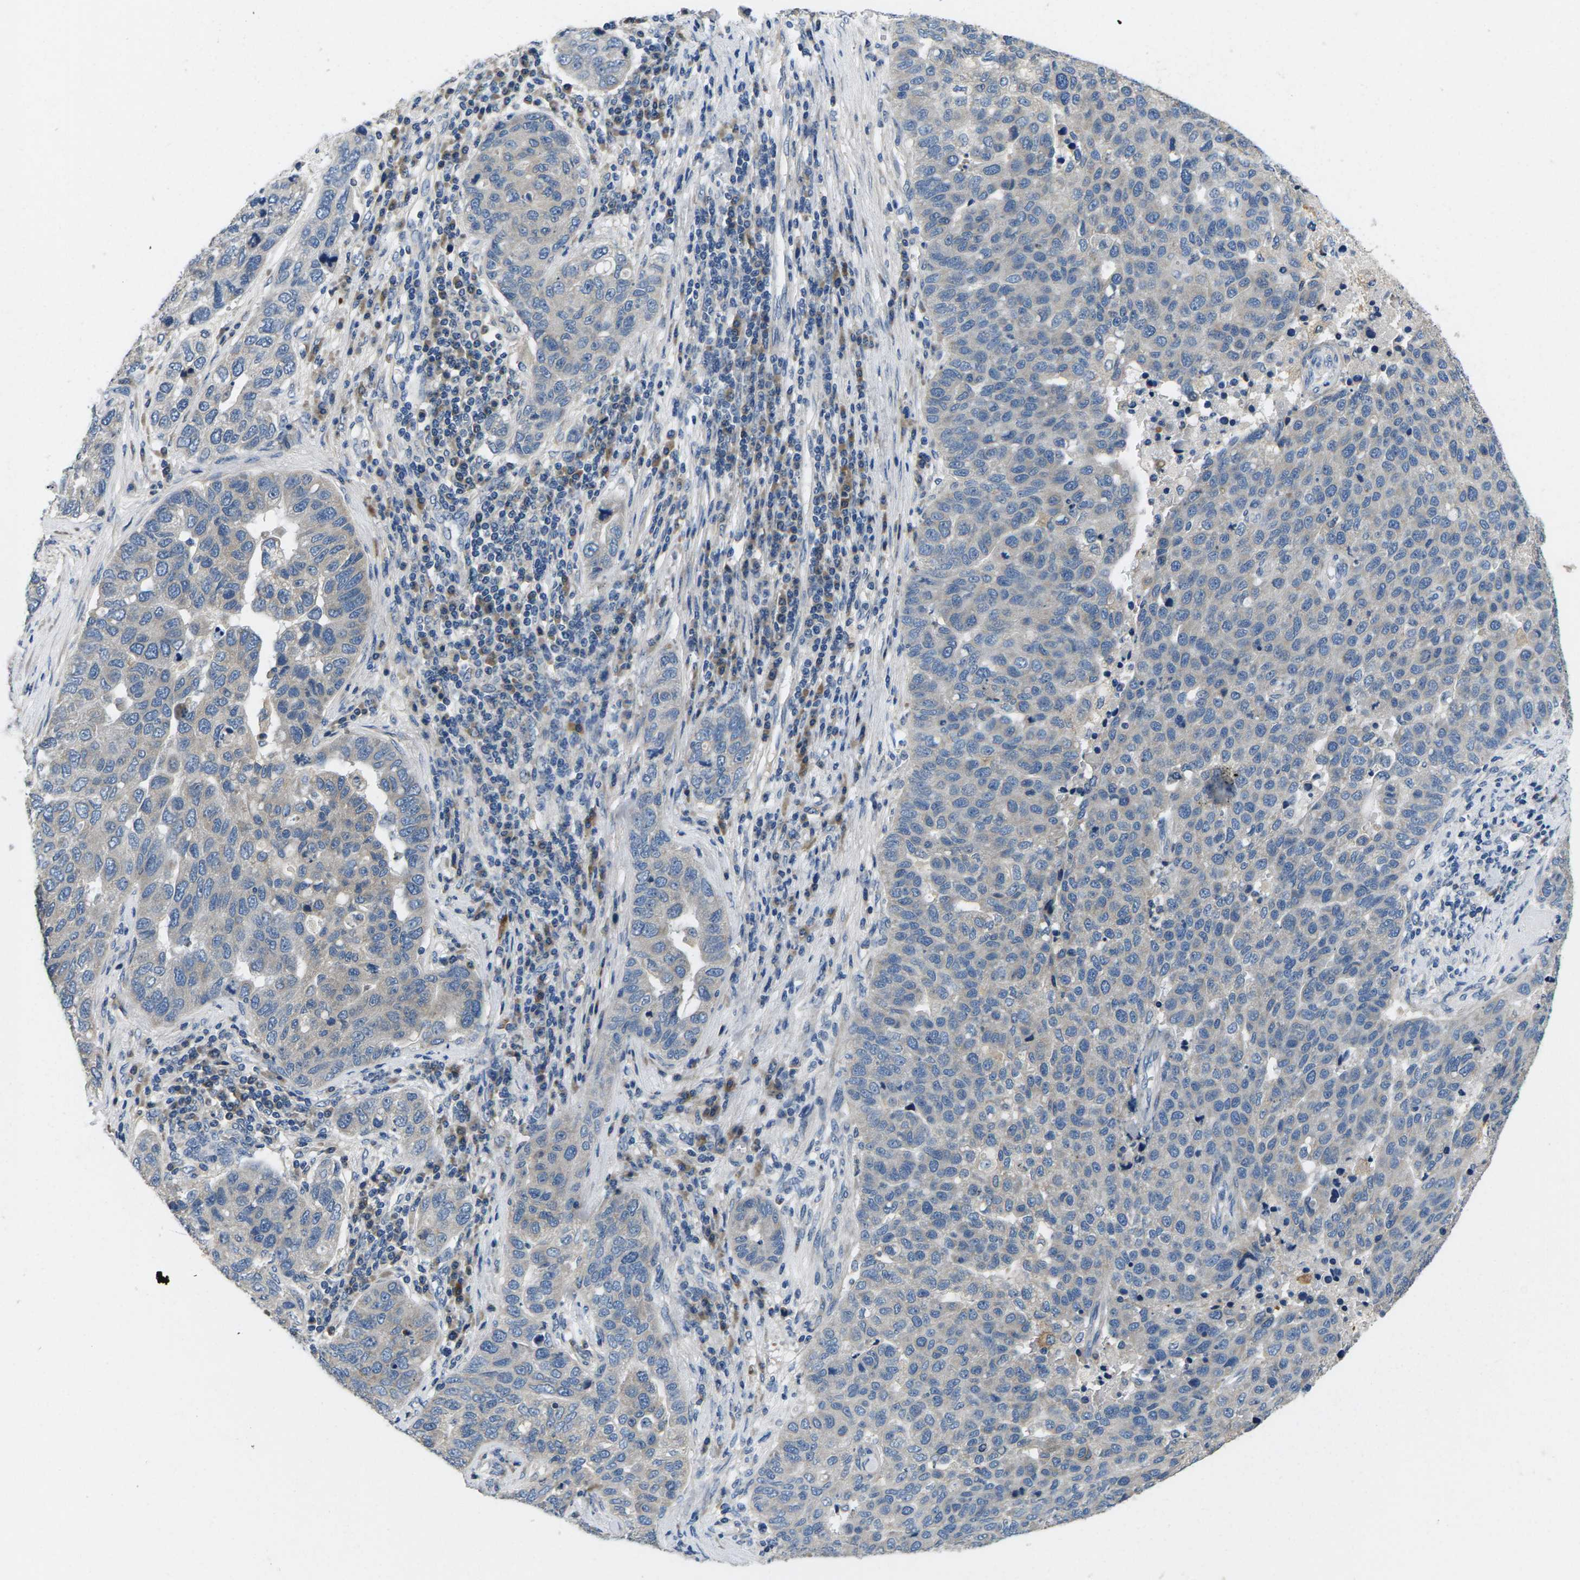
{"staining": {"intensity": "negative", "quantity": "none", "location": "none"}, "tissue": "pancreatic cancer", "cell_type": "Tumor cells", "image_type": "cancer", "snomed": [{"axis": "morphology", "description": "Adenocarcinoma, NOS"}, {"axis": "topography", "description": "Pancreas"}], "caption": "This is a micrograph of IHC staining of pancreatic cancer (adenocarcinoma), which shows no positivity in tumor cells.", "gene": "ERGIC3", "patient": {"sex": "female", "age": 61}}